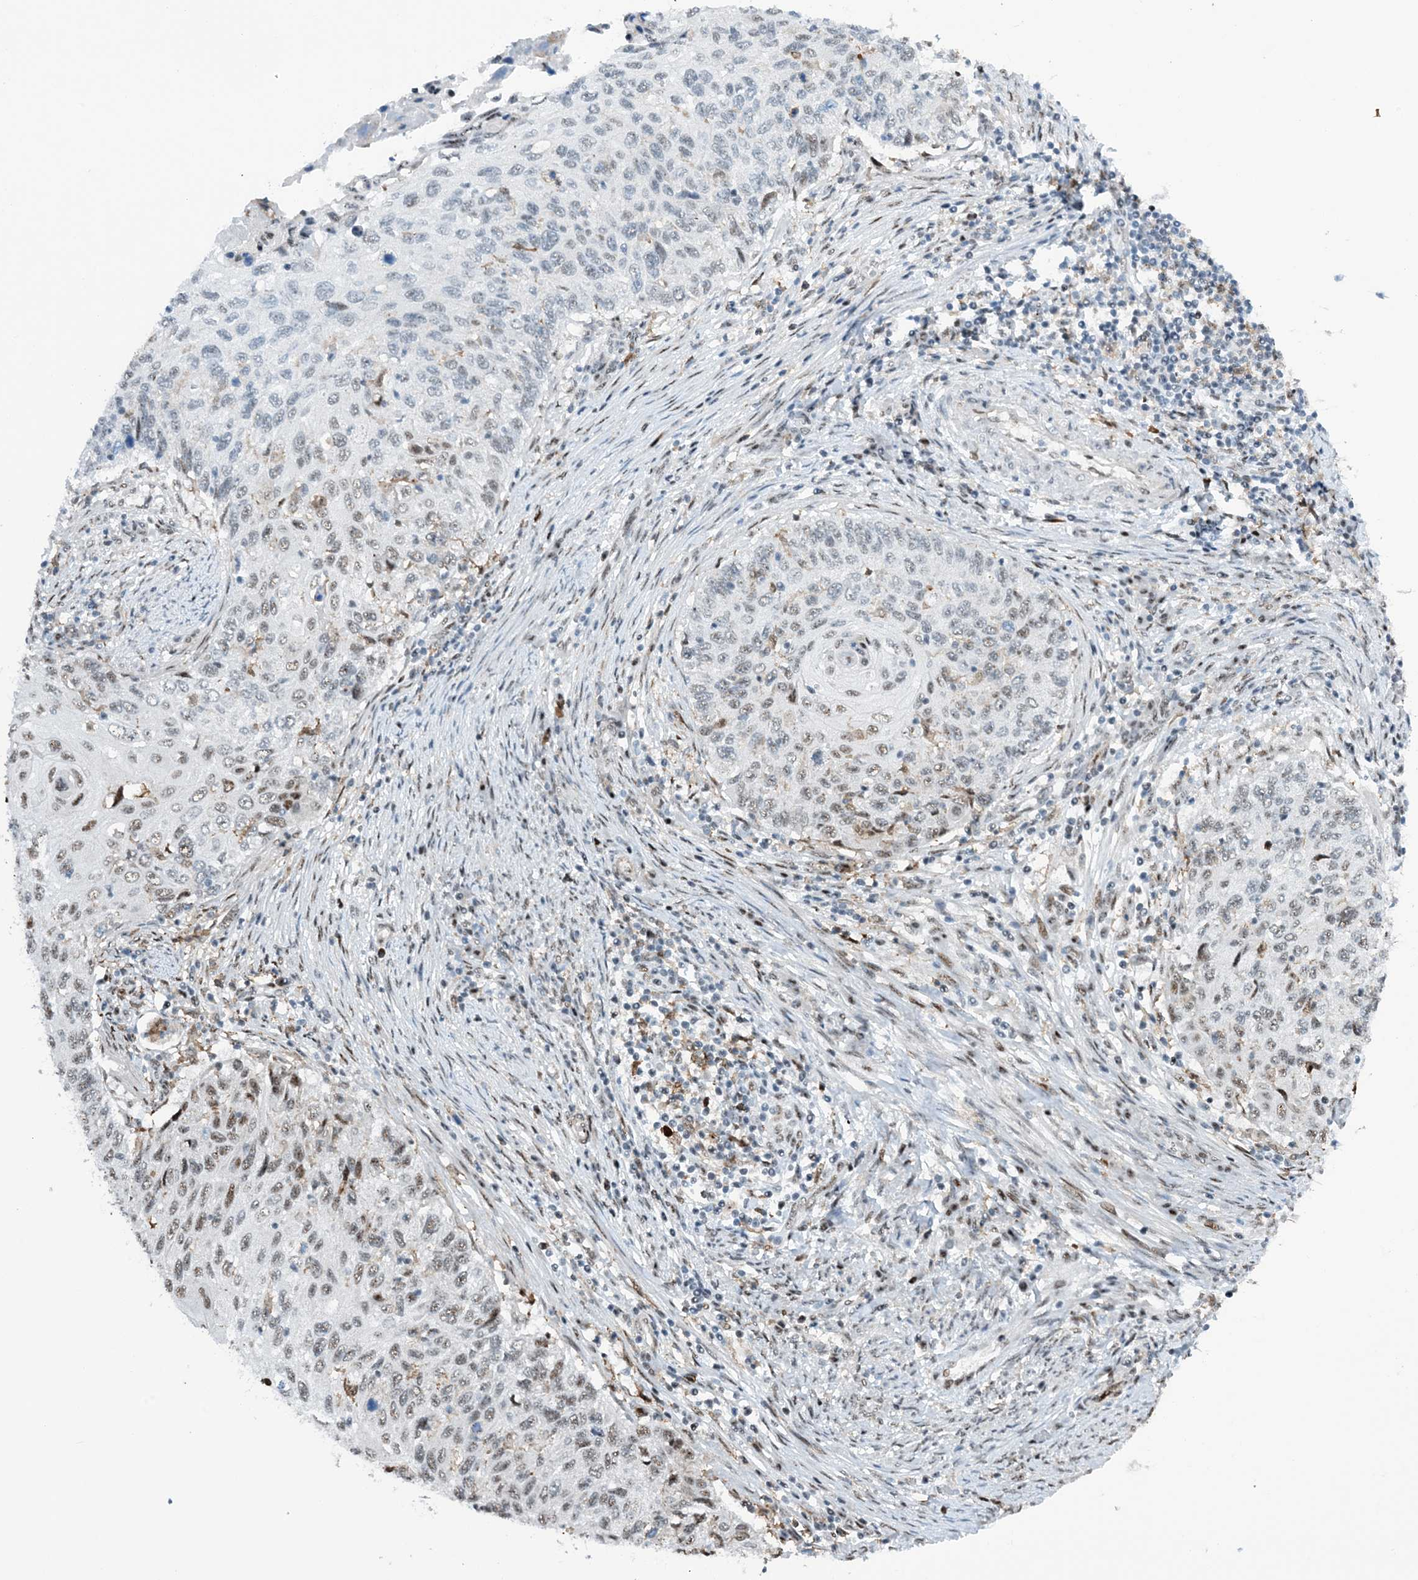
{"staining": {"intensity": "moderate", "quantity": "<25%", "location": "nuclear"}, "tissue": "cervical cancer", "cell_type": "Tumor cells", "image_type": "cancer", "snomed": [{"axis": "morphology", "description": "Squamous cell carcinoma, NOS"}, {"axis": "topography", "description": "Cervix"}], "caption": "A histopathology image of human cervical cancer stained for a protein exhibits moderate nuclear brown staining in tumor cells.", "gene": "HEMK1", "patient": {"sex": "female", "age": 70}}